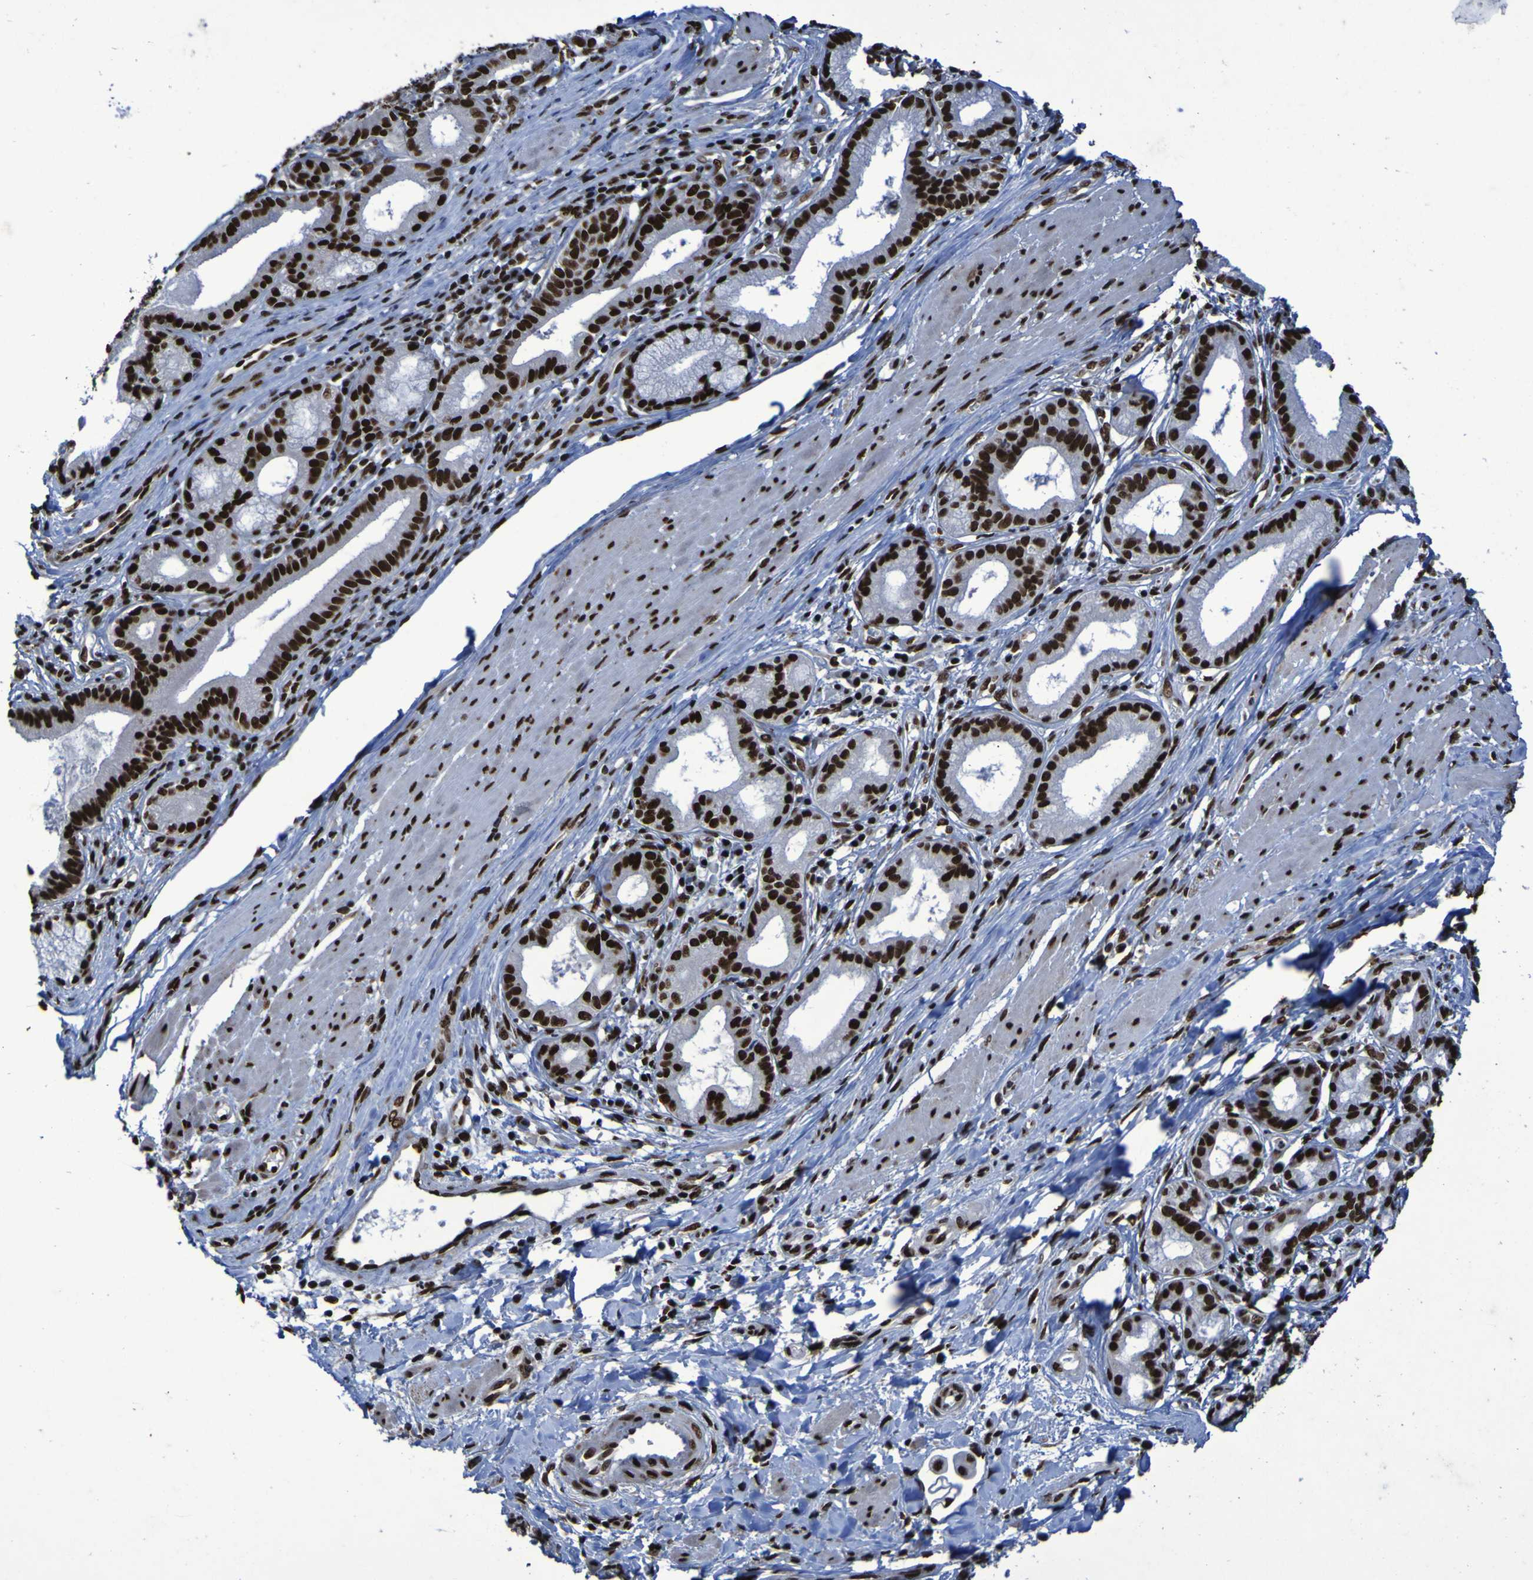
{"staining": {"intensity": "strong", "quantity": ">75%", "location": "nuclear"}, "tissue": "pancreatic cancer", "cell_type": "Tumor cells", "image_type": "cancer", "snomed": [{"axis": "morphology", "description": "Adenocarcinoma, NOS"}, {"axis": "topography", "description": "Pancreas"}], "caption": "Protein staining of pancreatic cancer tissue demonstrates strong nuclear expression in approximately >75% of tumor cells. Immunohistochemistry stains the protein of interest in brown and the nuclei are stained blue.", "gene": "HNRNPR", "patient": {"sex": "female", "age": 75}}